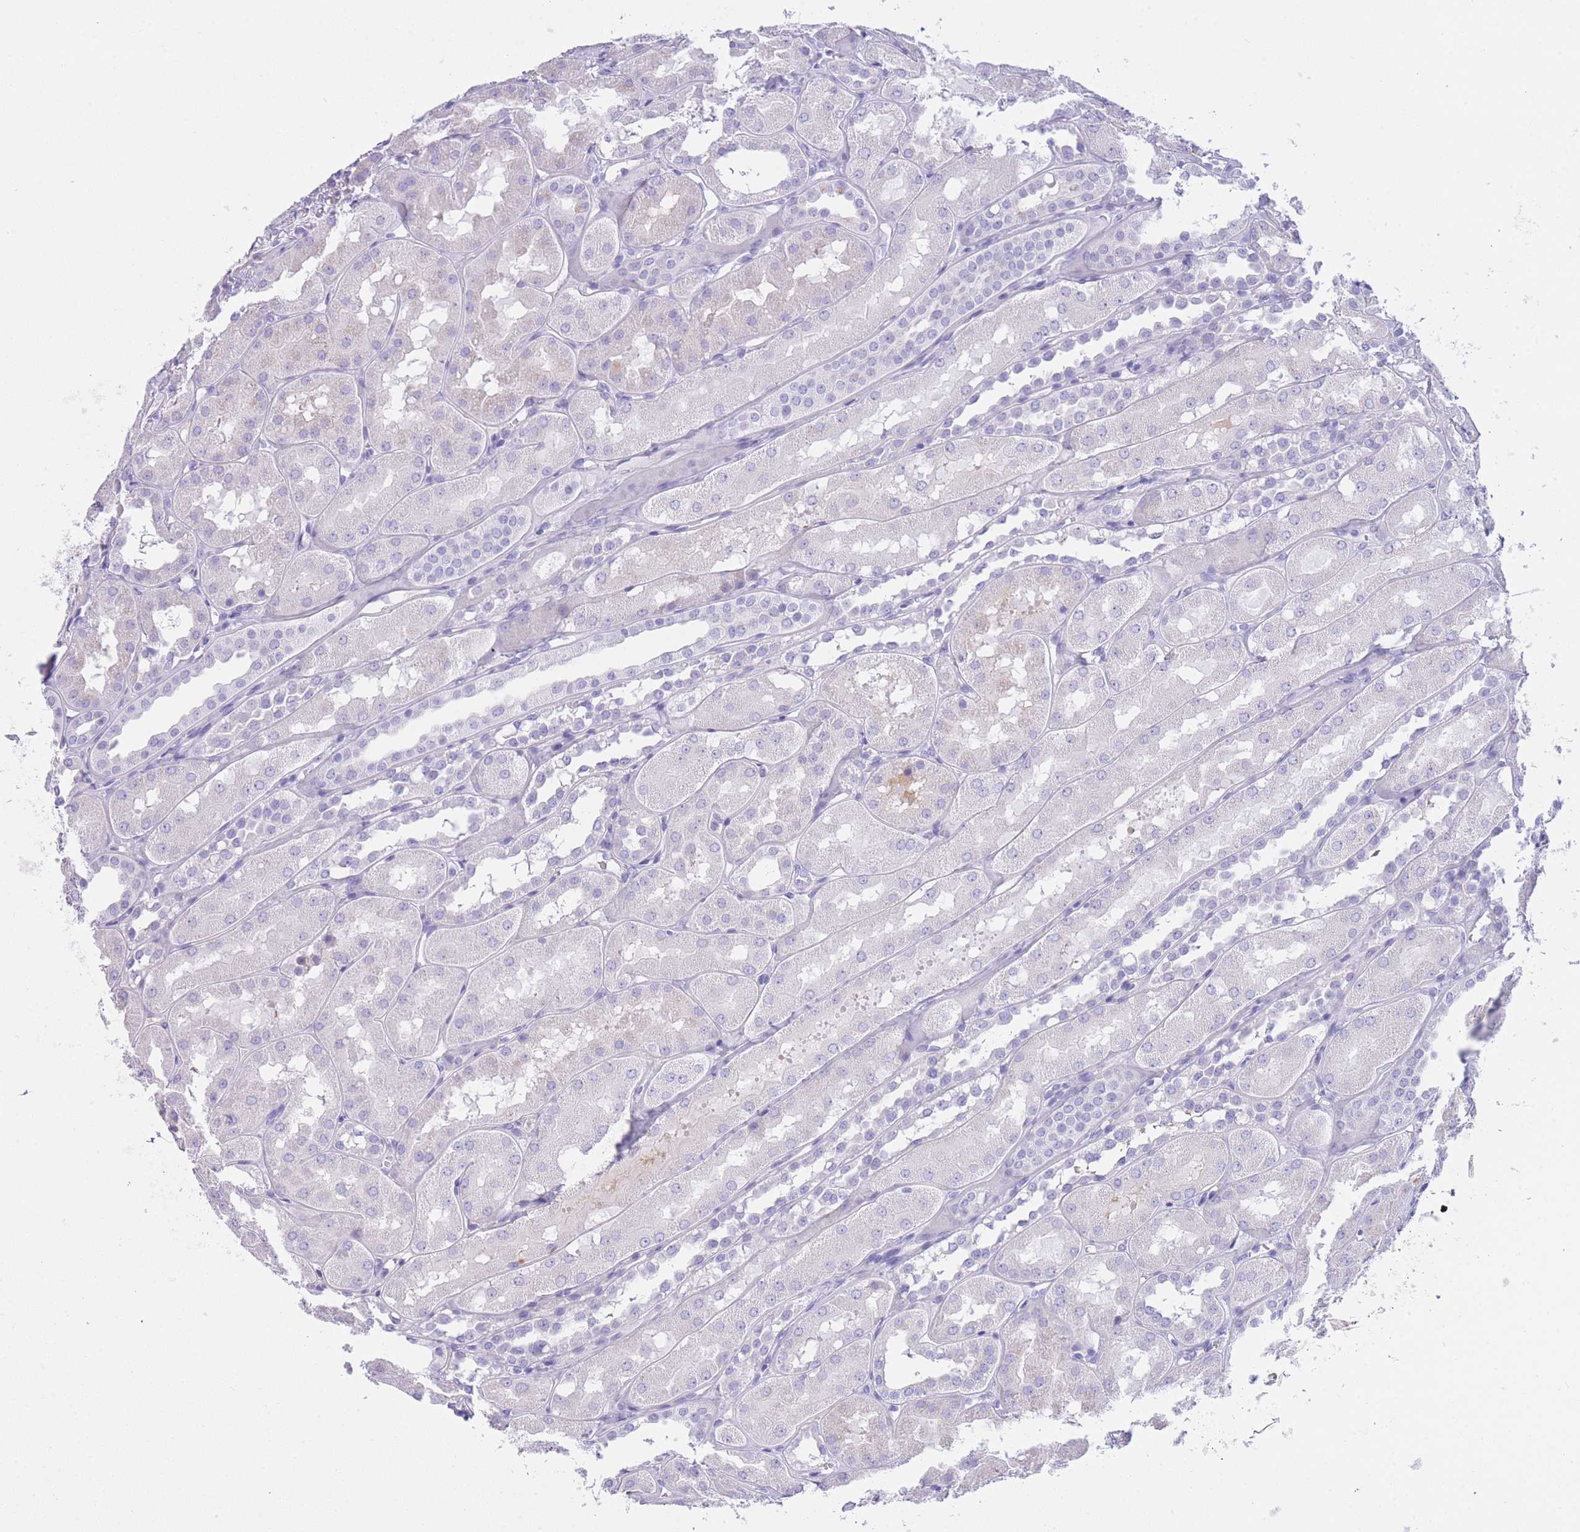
{"staining": {"intensity": "negative", "quantity": "none", "location": "none"}, "tissue": "kidney", "cell_type": "Cells in glomeruli", "image_type": "normal", "snomed": [{"axis": "morphology", "description": "Normal tissue, NOS"}, {"axis": "topography", "description": "Kidney"}, {"axis": "topography", "description": "Urinary bladder"}], "caption": "The micrograph reveals no staining of cells in glomeruli in benign kidney.", "gene": "PLBD1", "patient": {"sex": "male", "age": 16}}